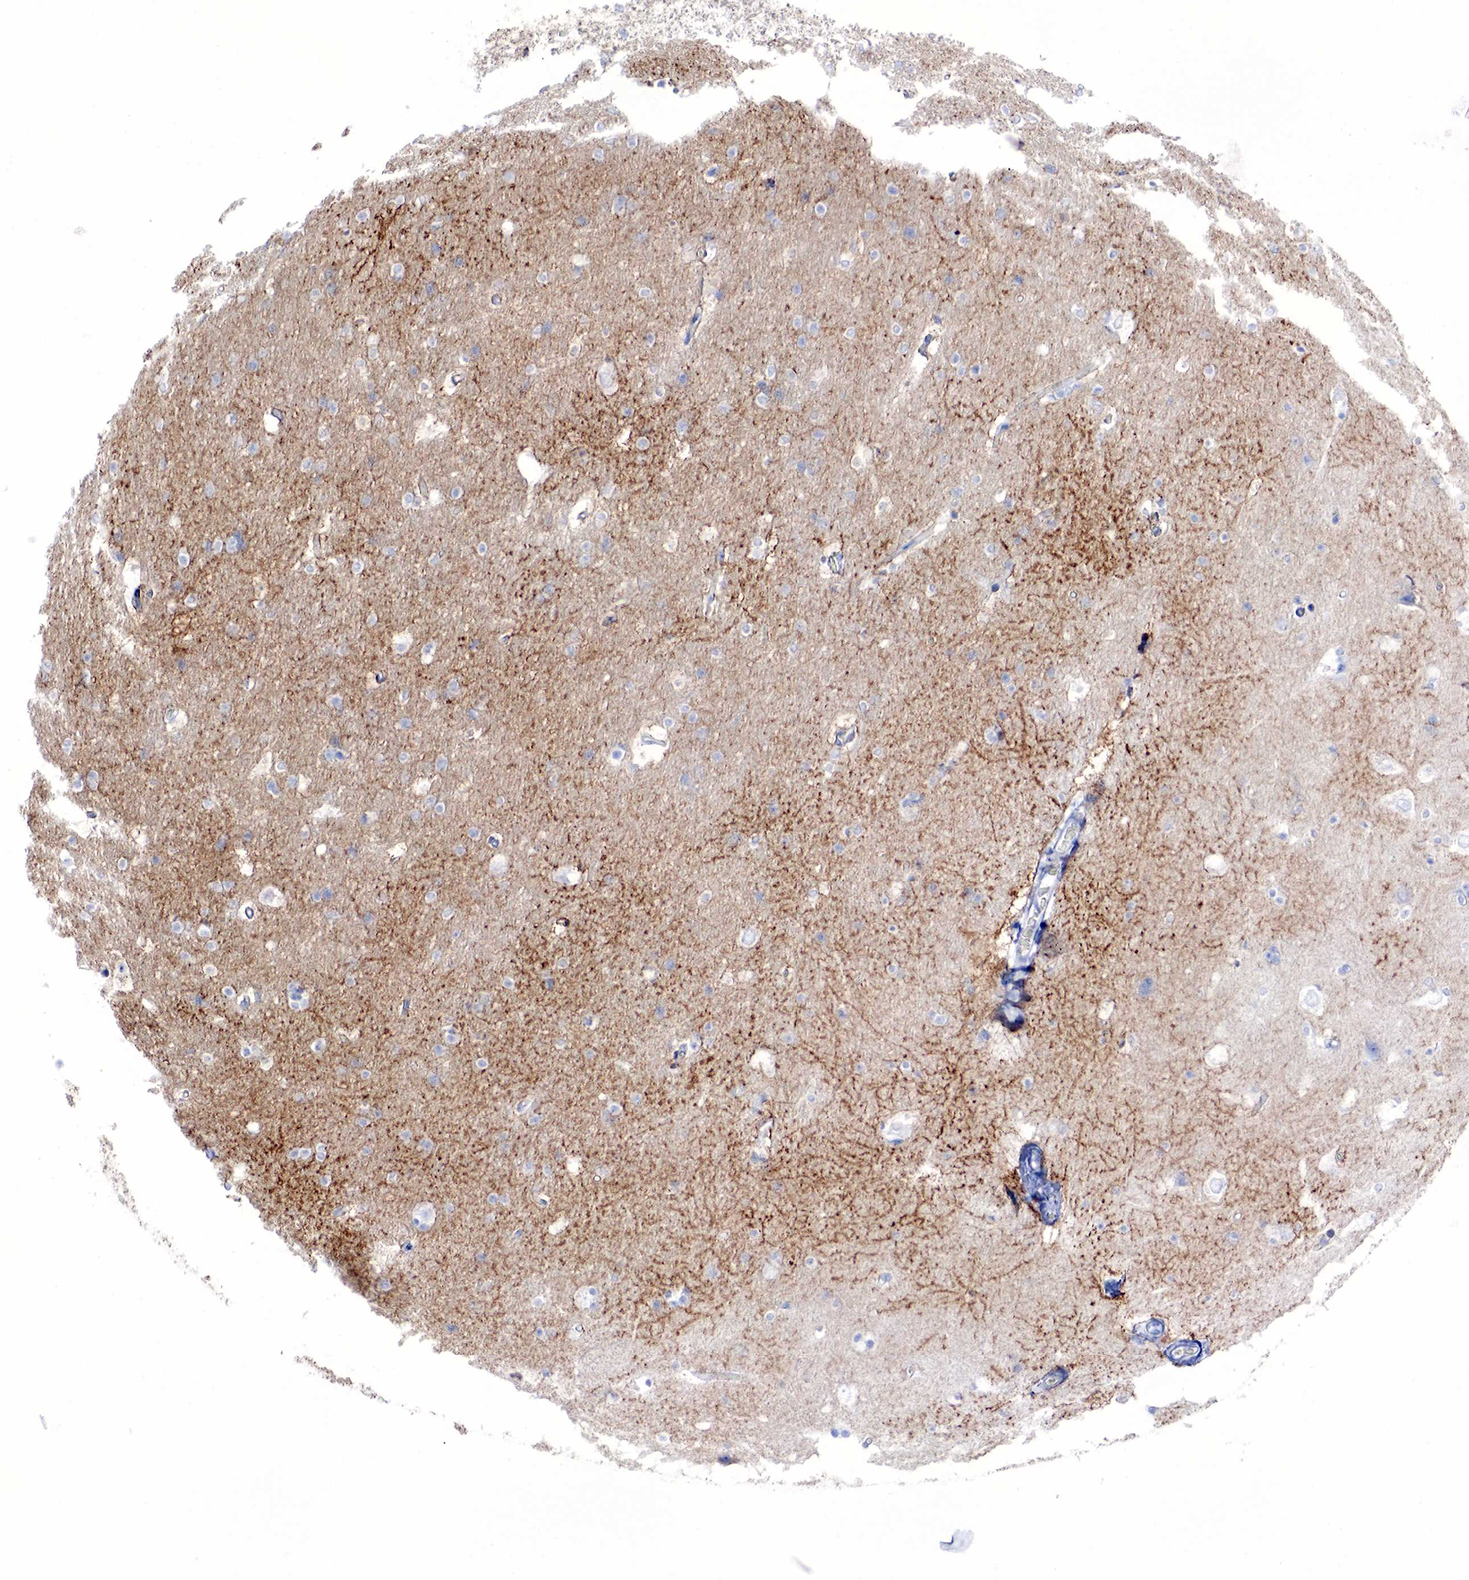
{"staining": {"intensity": "moderate", "quantity": "25%-75%", "location": "cytoplasmic/membranous"}, "tissue": "hippocampus", "cell_type": "Glial cells", "image_type": "normal", "snomed": [{"axis": "morphology", "description": "Normal tissue, NOS"}, {"axis": "topography", "description": "Hippocampus"}], "caption": "This is an image of immunohistochemistry (IHC) staining of benign hippocampus, which shows moderate positivity in the cytoplasmic/membranous of glial cells.", "gene": "FUT4", "patient": {"sex": "female", "age": 19}}